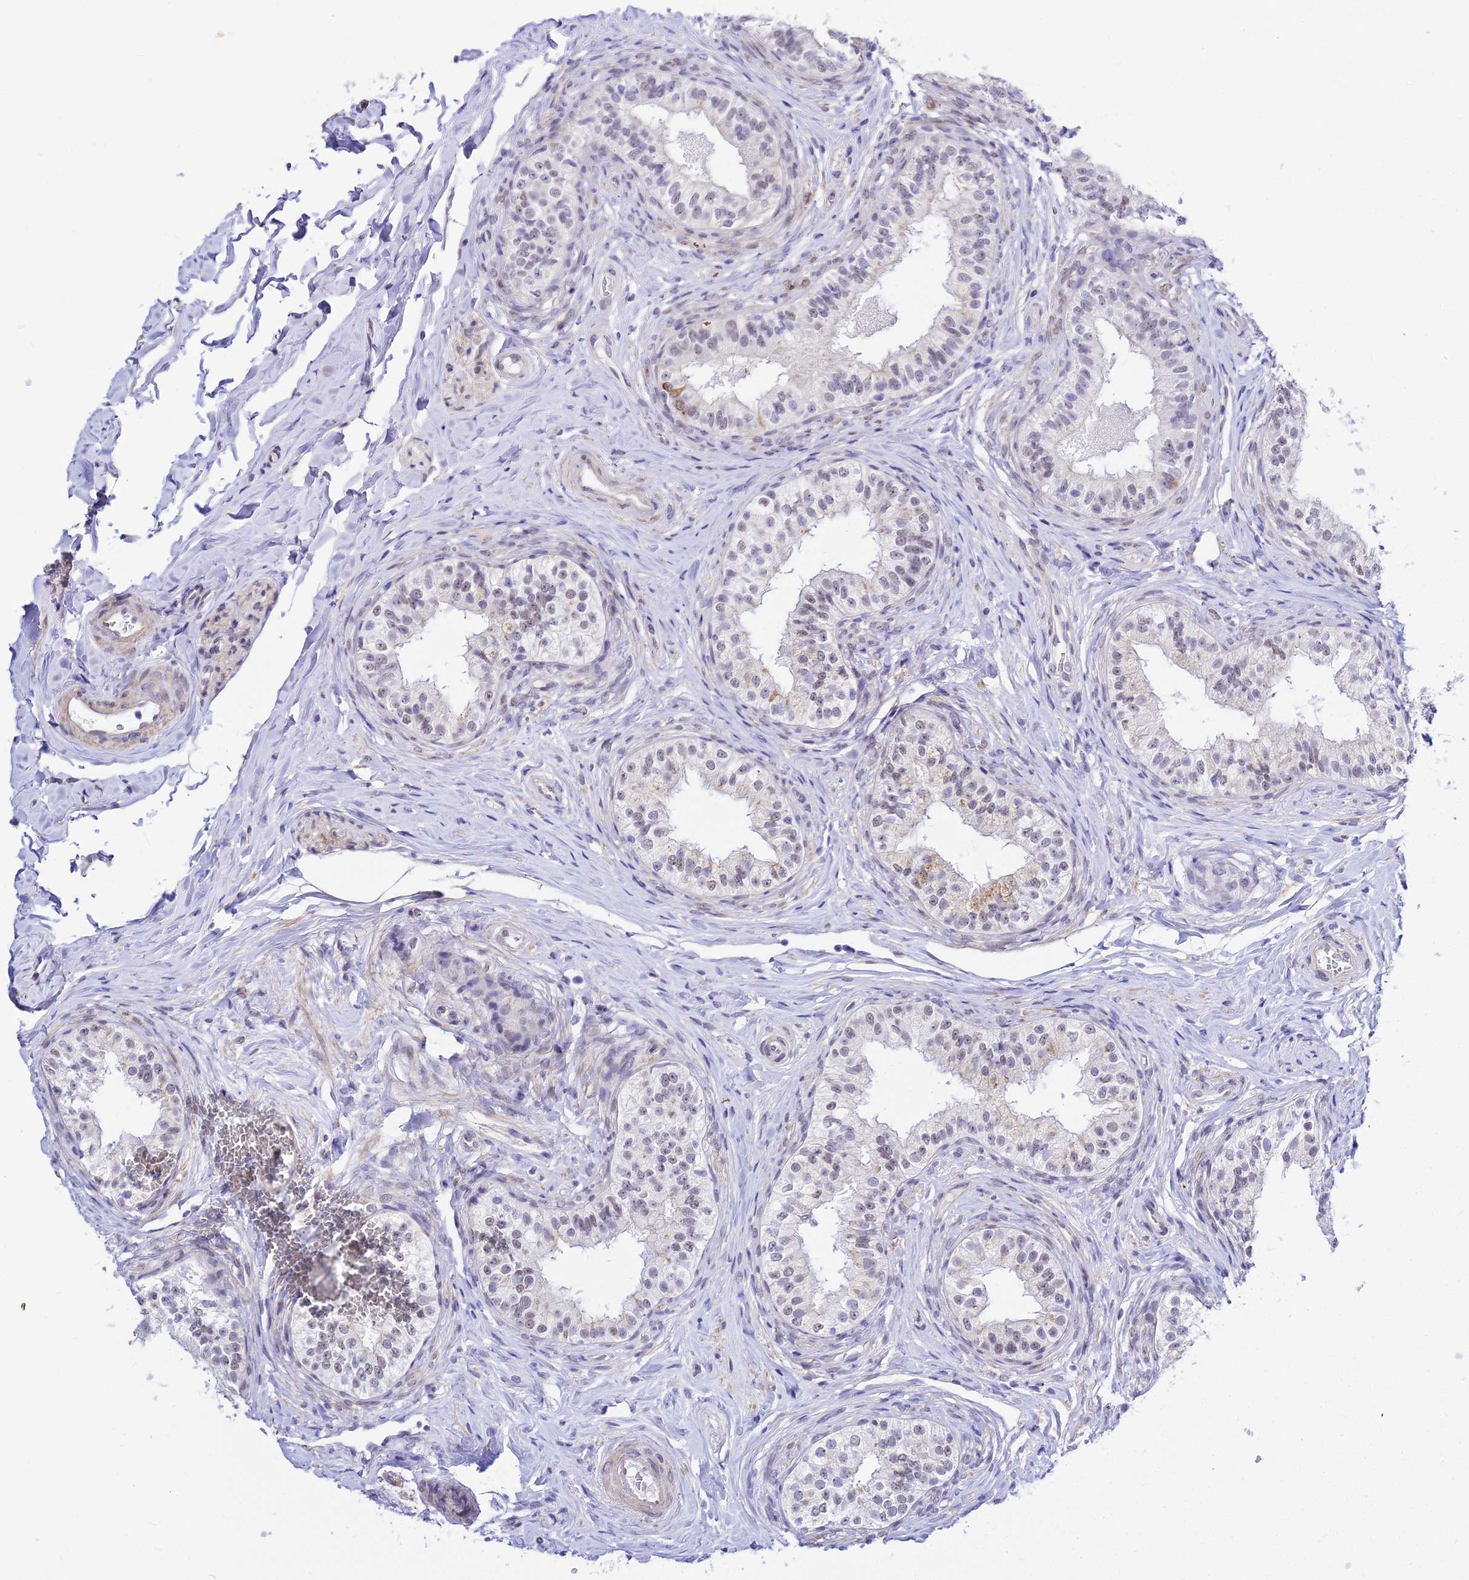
{"staining": {"intensity": "strong", "quantity": "<25%", "location": "cytoplasmic/membranous"}, "tissue": "epididymis", "cell_type": "Glandular cells", "image_type": "normal", "snomed": [{"axis": "morphology", "description": "Normal tissue, NOS"}, {"axis": "topography", "description": "Epididymis"}], "caption": "Strong cytoplasmic/membranous protein staining is seen in approximately <25% of glandular cells in epididymis. (IHC, brightfield microscopy, high magnification).", "gene": "ZNF628", "patient": {"sex": "male", "age": 49}}